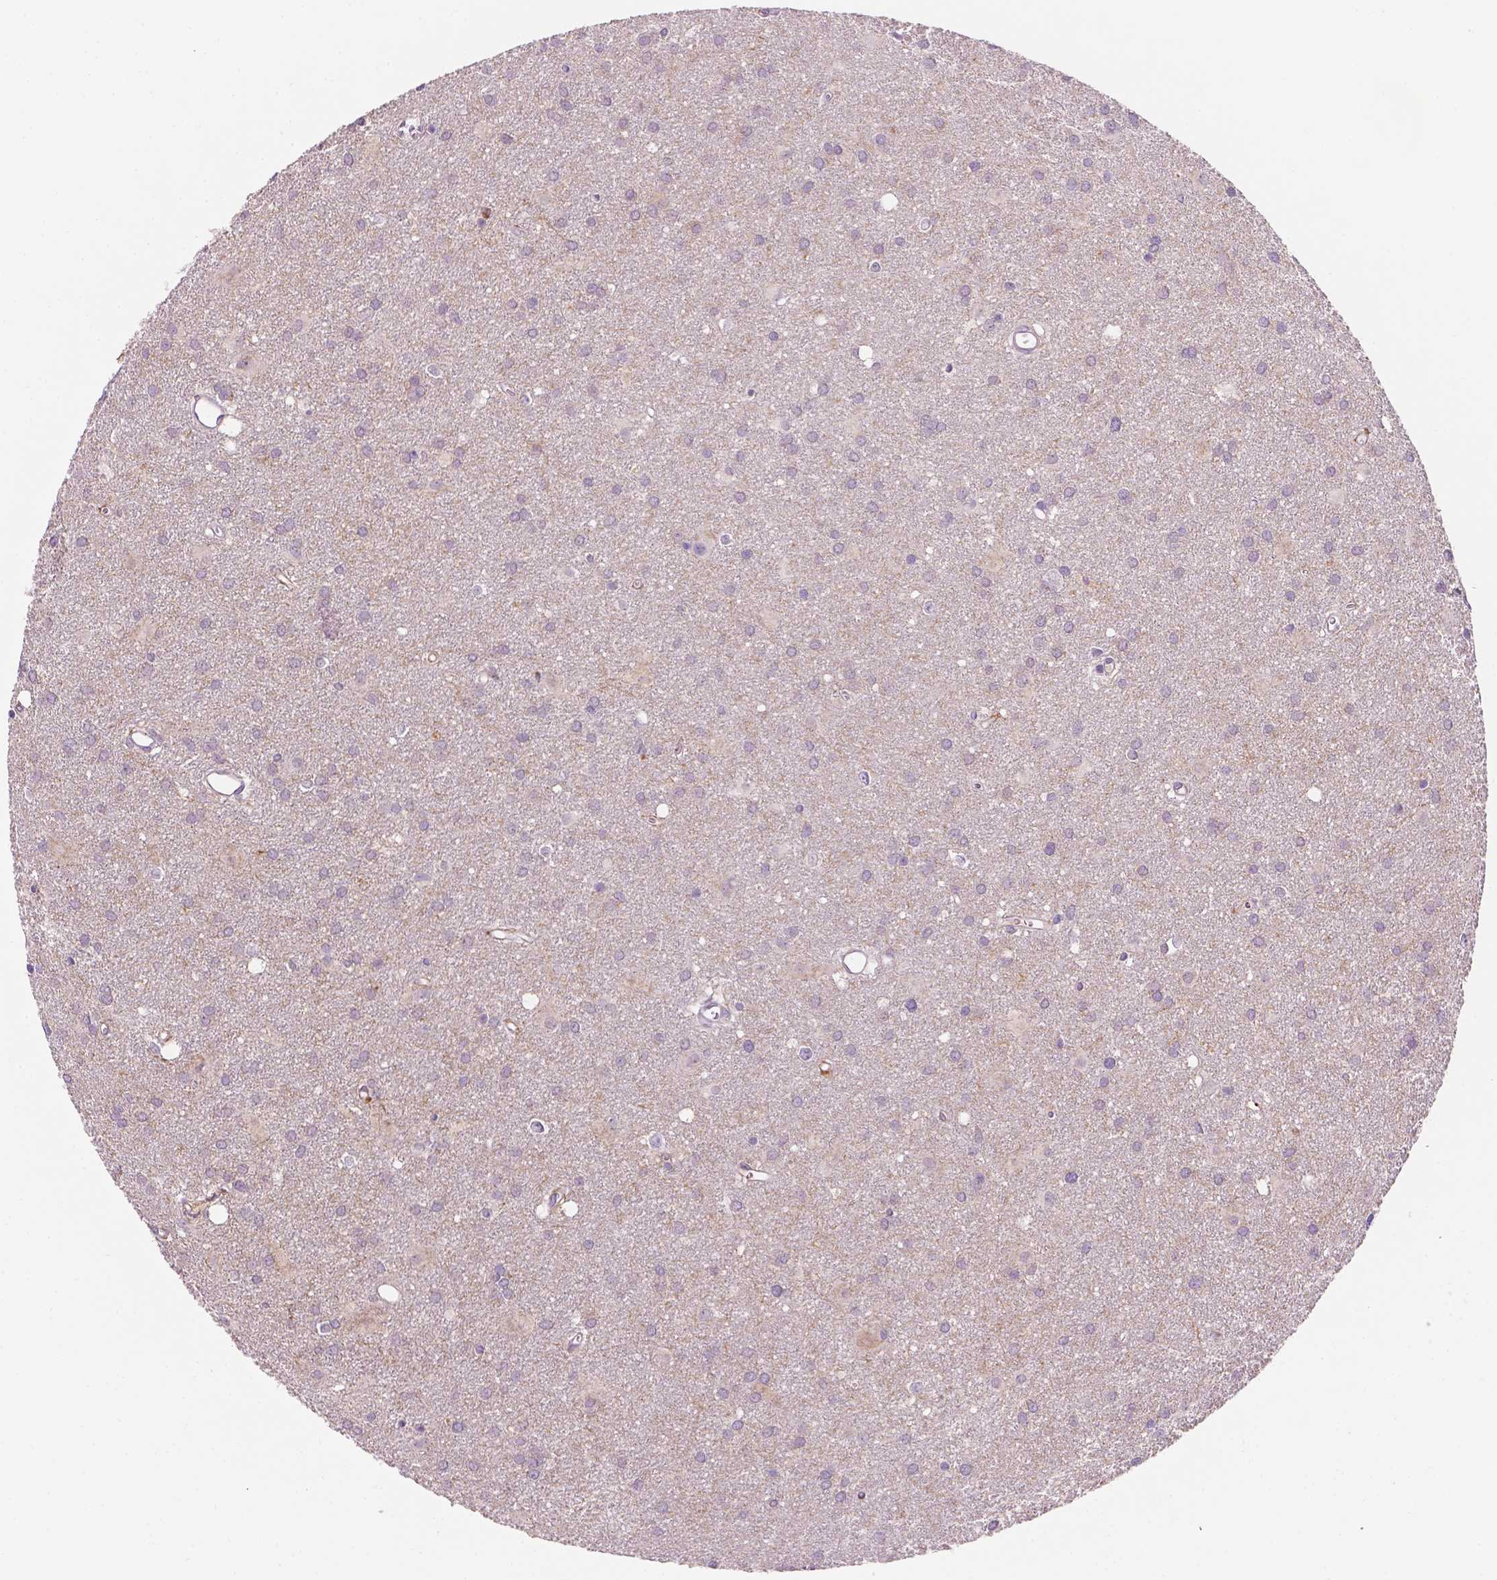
{"staining": {"intensity": "negative", "quantity": "none", "location": "none"}, "tissue": "glioma", "cell_type": "Tumor cells", "image_type": "cancer", "snomed": [{"axis": "morphology", "description": "Glioma, malignant, Low grade"}, {"axis": "topography", "description": "Brain"}], "caption": "Tumor cells show no significant protein staining in malignant low-grade glioma. (DAB IHC with hematoxylin counter stain).", "gene": "FBLN1", "patient": {"sex": "male", "age": 58}}